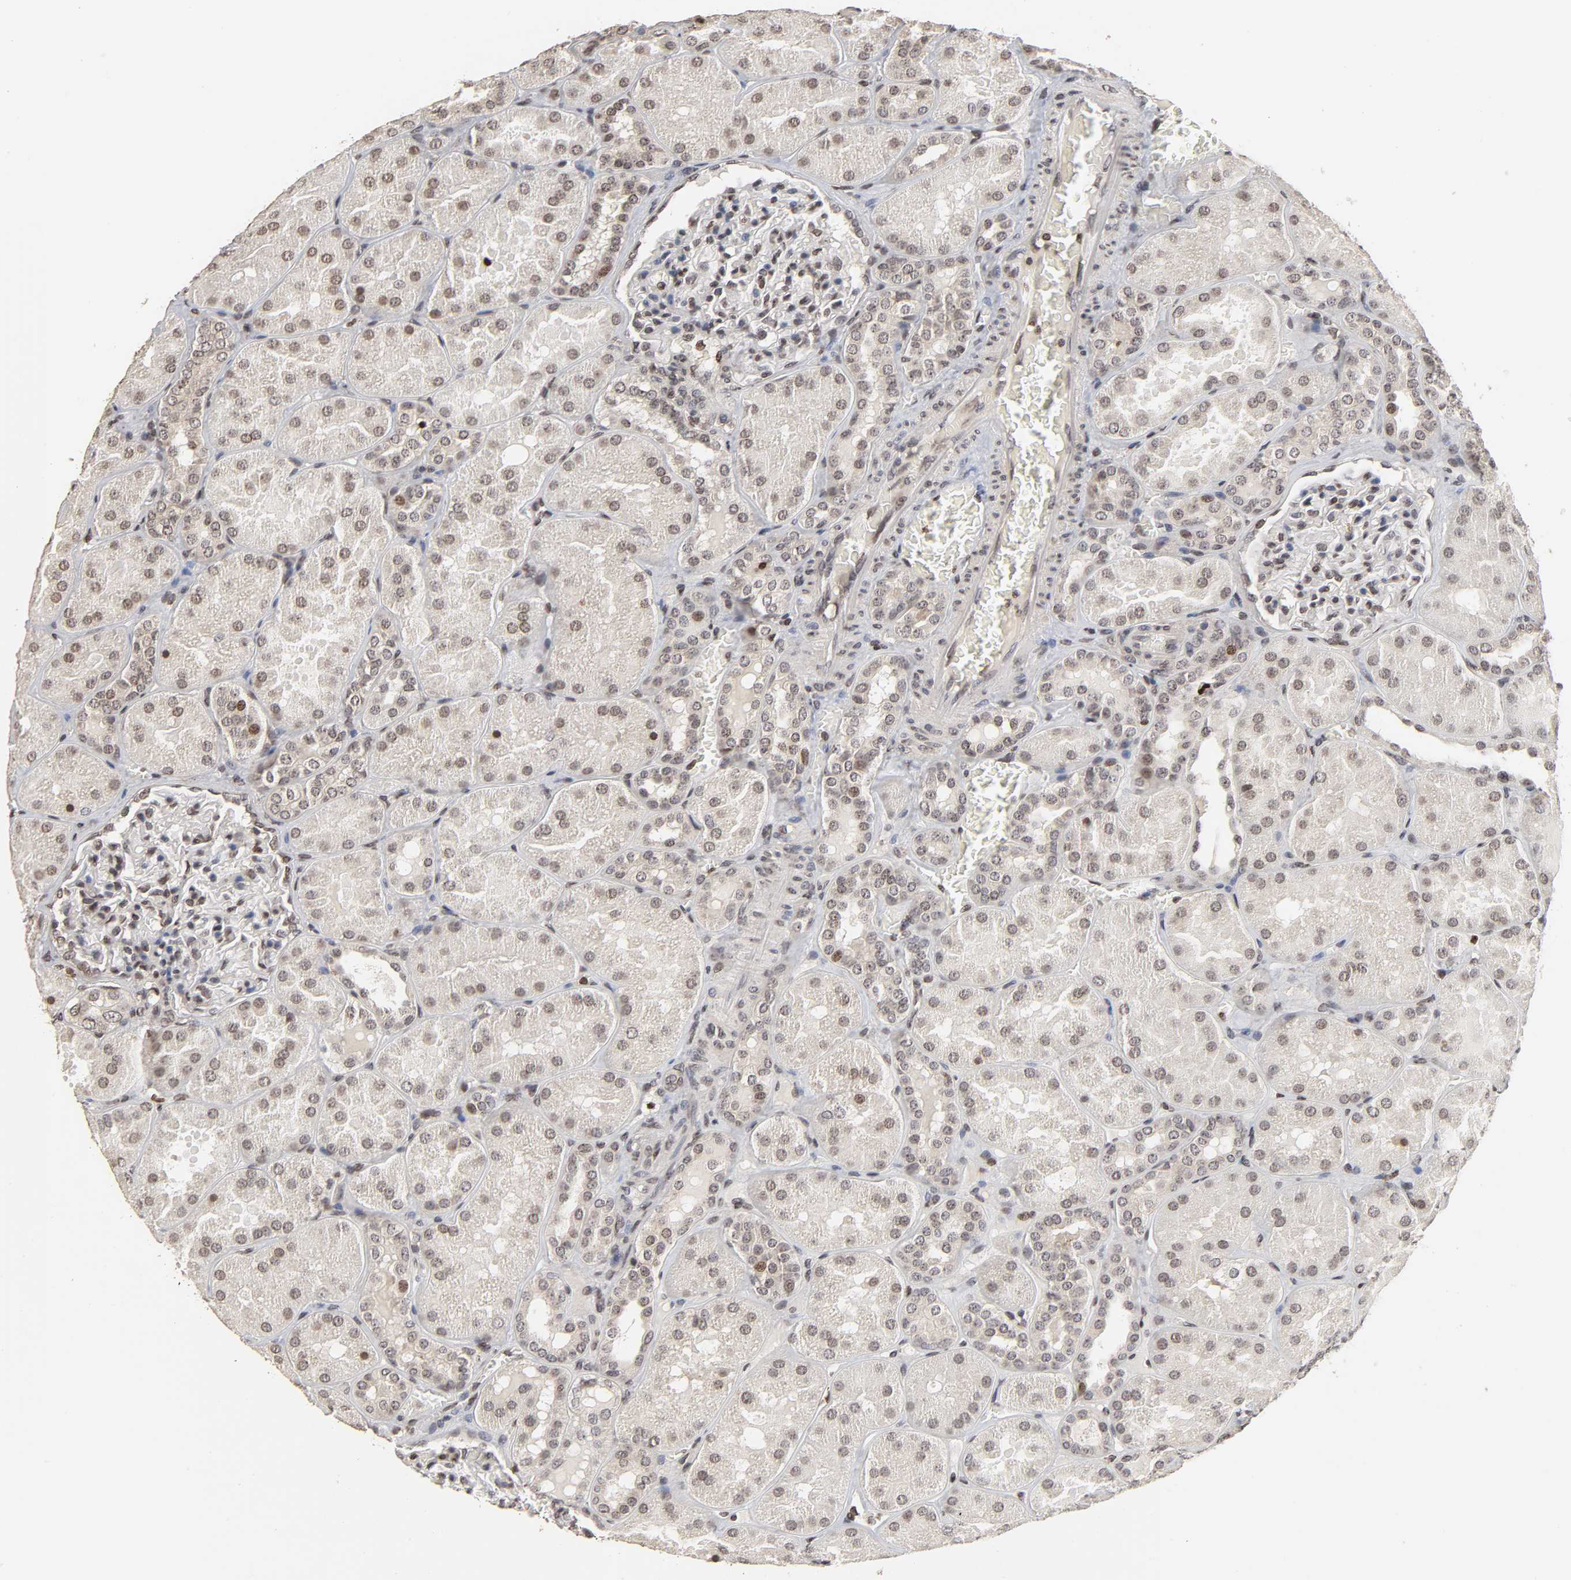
{"staining": {"intensity": "moderate", "quantity": ">75%", "location": "nuclear"}, "tissue": "kidney", "cell_type": "Cells in glomeruli", "image_type": "normal", "snomed": [{"axis": "morphology", "description": "Normal tissue, NOS"}, {"axis": "topography", "description": "Kidney"}], "caption": "This image demonstrates IHC staining of benign kidney, with medium moderate nuclear expression in about >75% of cells in glomeruli.", "gene": "ZNF473", "patient": {"sex": "male", "age": 28}}